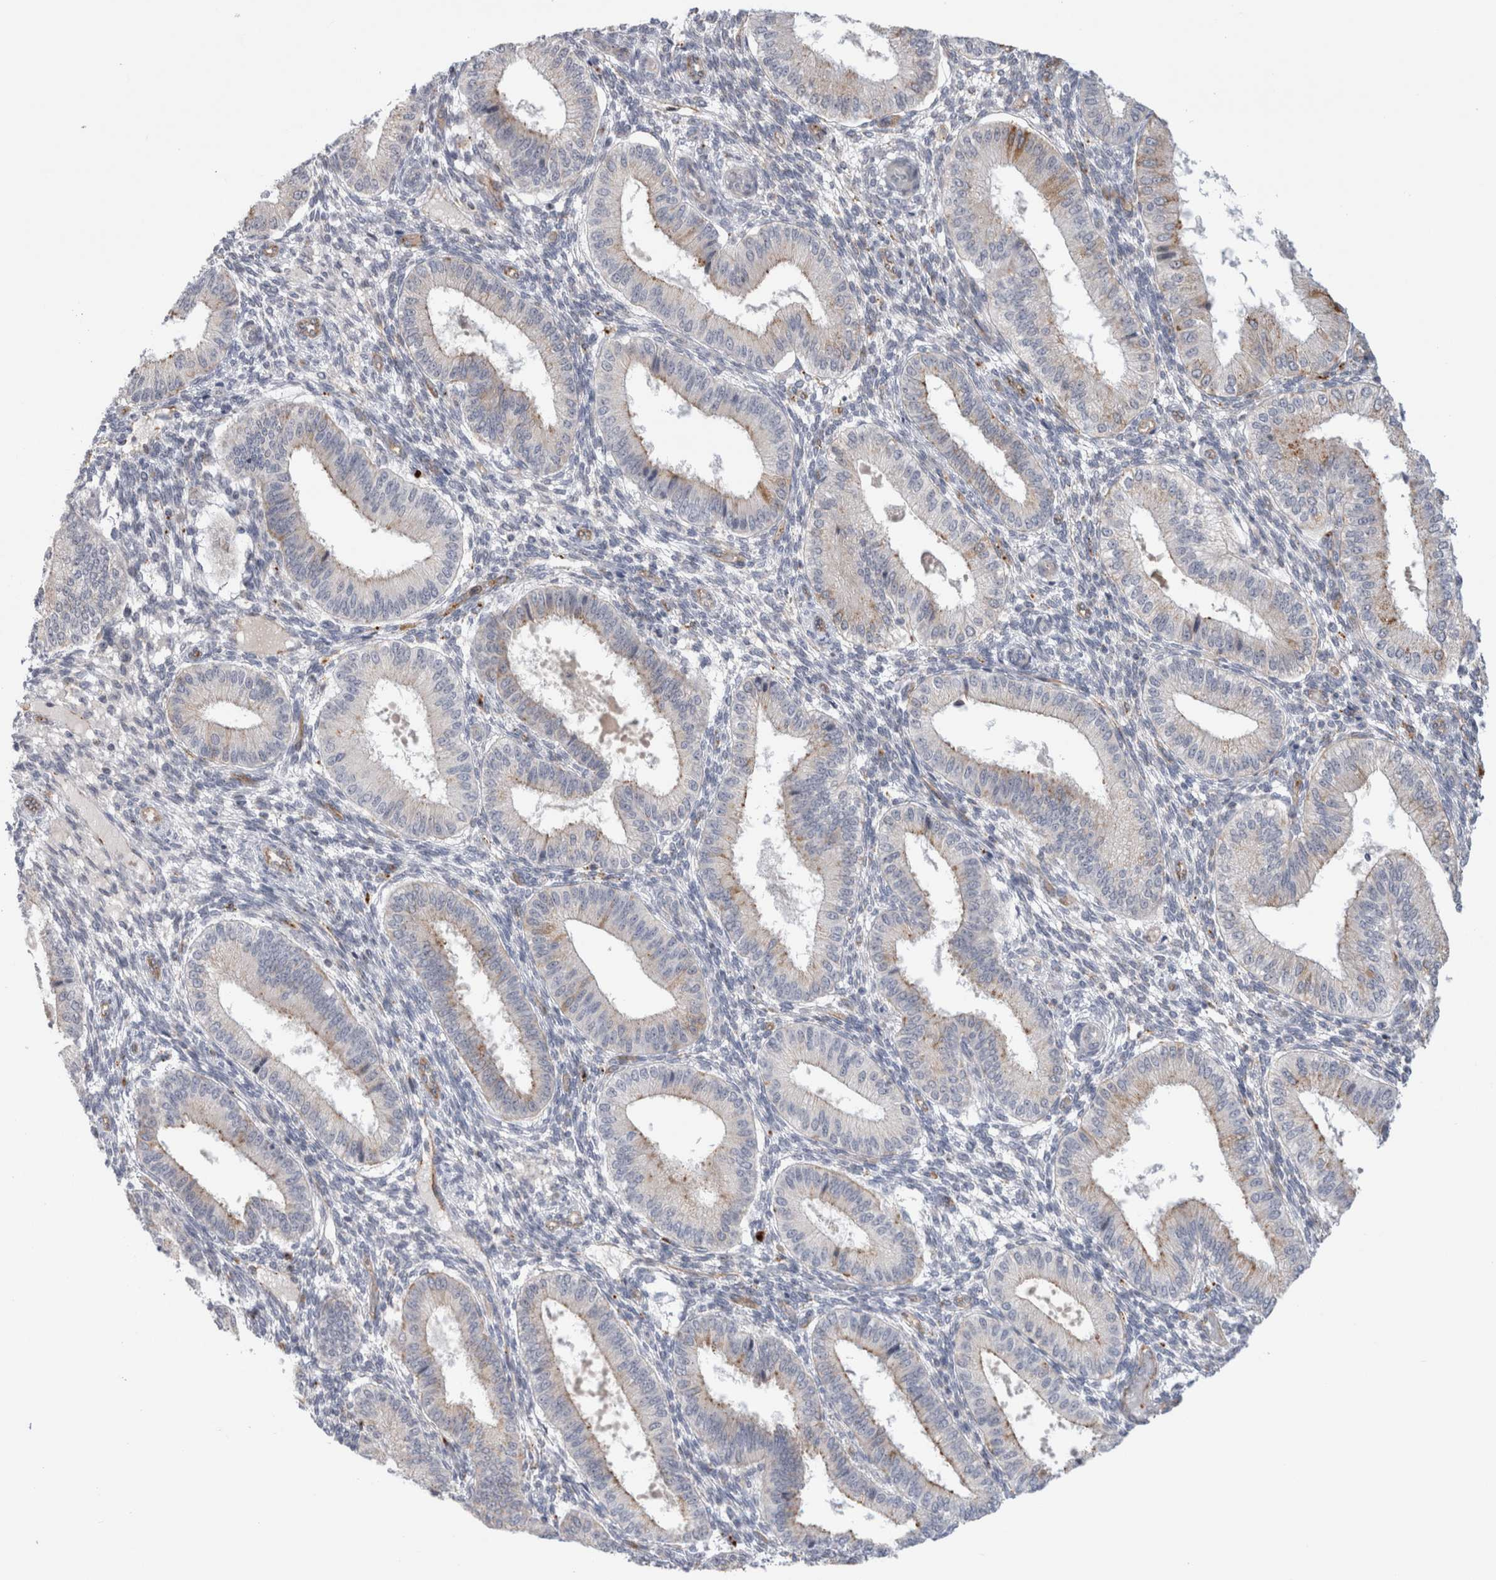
{"staining": {"intensity": "negative", "quantity": "none", "location": "none"}, "tissue": "endometrium", "cell_type": "Cells in endometrial stroma", "image_type": "normal", "snomed": [{"axis": "morphology", "description": "Normal tissue, NOS"}, {"axis": "topography", "description": "Endometrium"}], "caption": "A photomicrograph of endometrium stained for a protein displays no brown staining in cells in endometrial stroma.", "gene": "ANKMY1", "patient": {"sex": "female", "age": 39}}